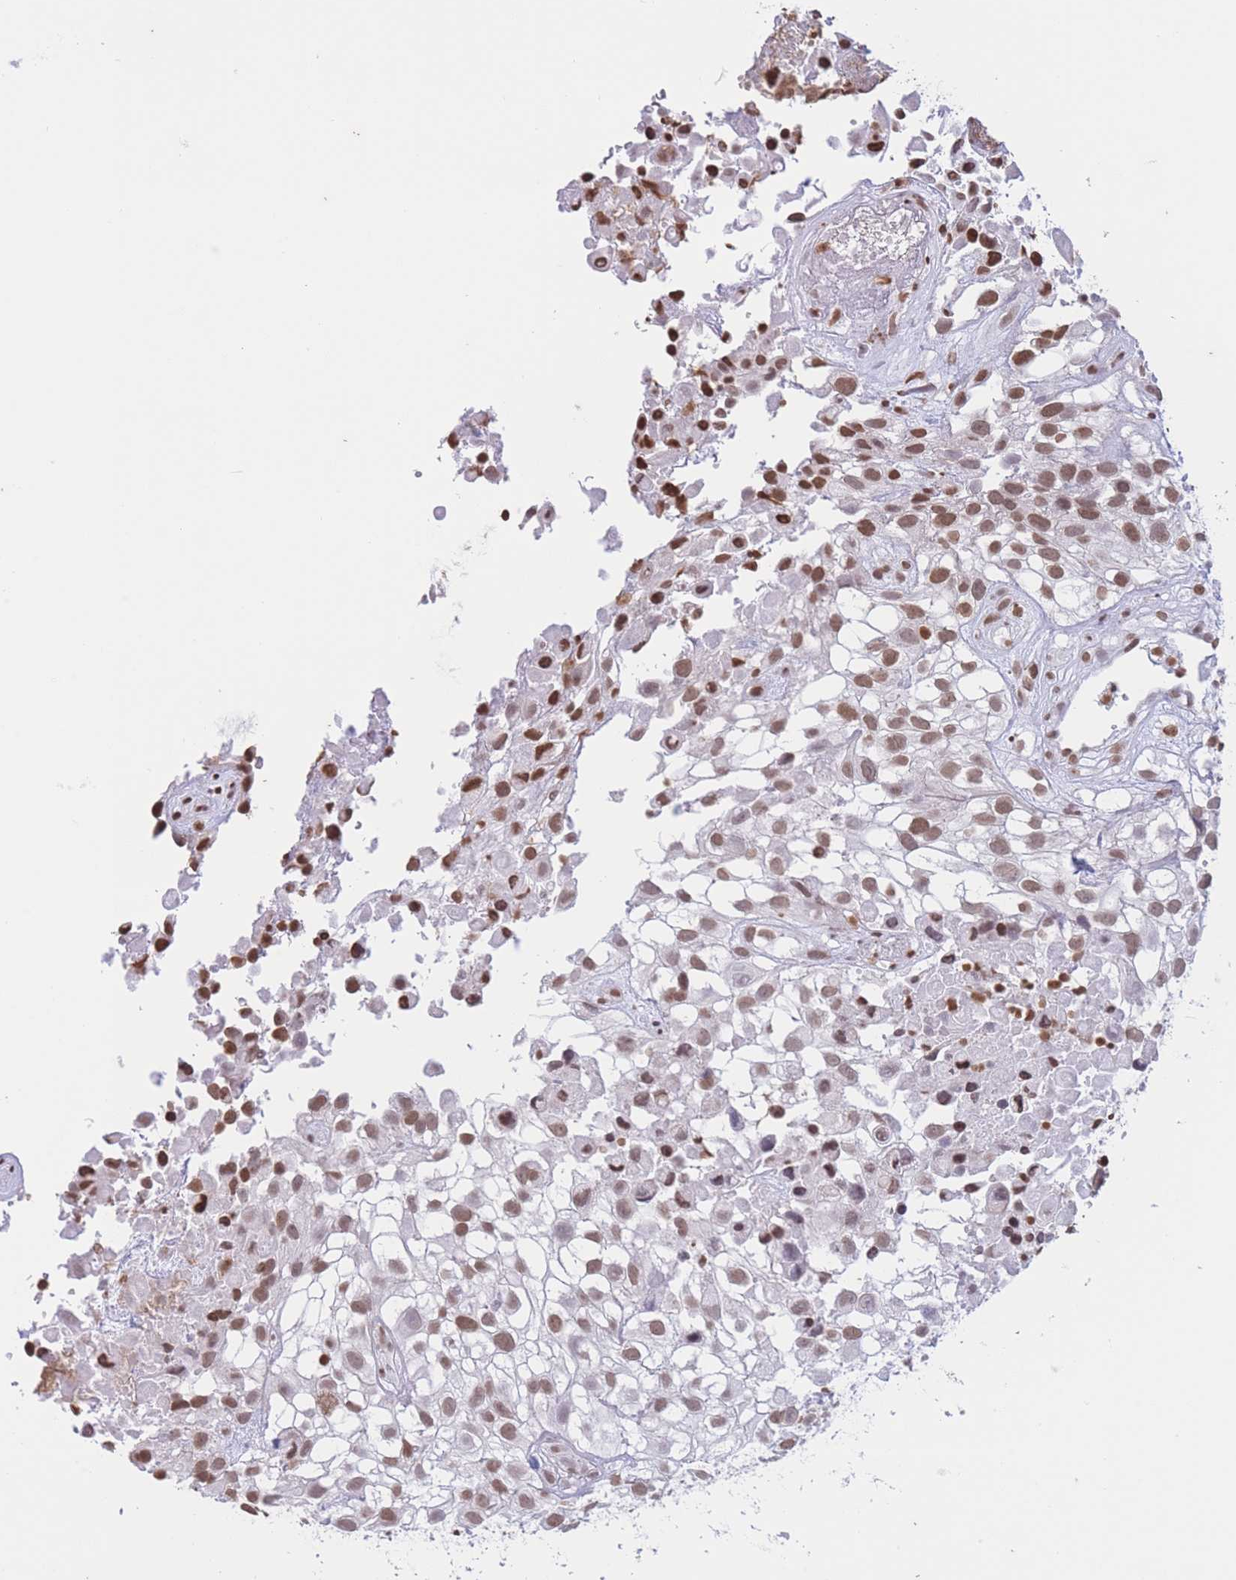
{"staining": {"intensity": "moderate", "quantity": ">75%", "location": "nuclear"}, "tissue": "urothelial cancer", "cell_type": "Tumor cells", "image_type": "cancer", "snomed": [{"axis": "morphology", "description": "Urothelial carcinoma, High grade"}, {"axis": "topography", "description": "Urinary bladder"}], "caption": "Protein expression analysis of human urothelial cancer reveals moderate nuclear expression in approximately >75% of tumor cells.", "gene": "H2BC11", "patient": {"sex": "male", "age": 56}}